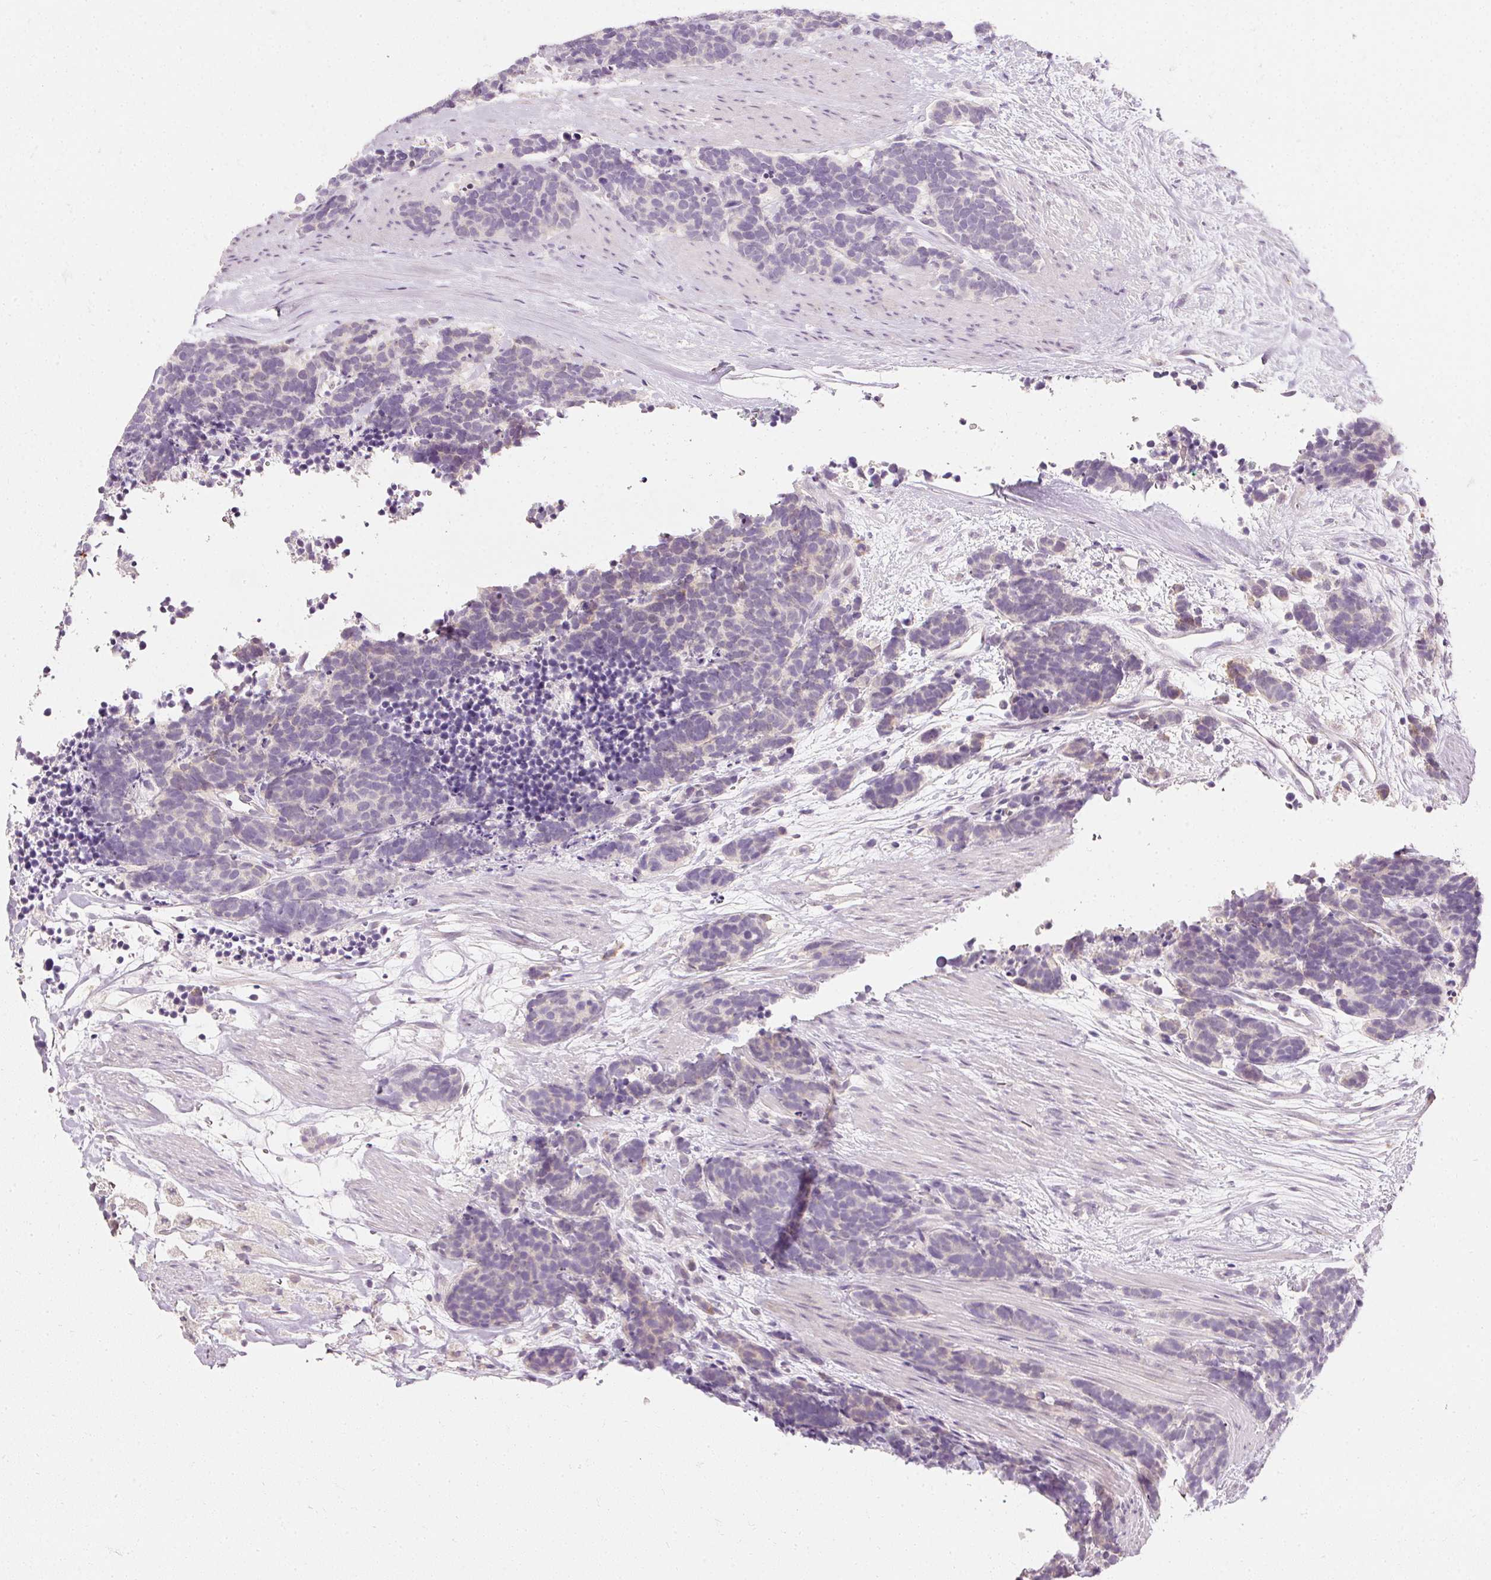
{"staining": {"intensity": "weak", "quantity": "<25%", "location": "cytoplasmic/membranous"}, "tissue": "carcinoid", "cell_type": "Tumor cells", "image_type": "cancer", "snomed": [{"axis": "morphology", "description": "Carcinoma, NOS"}, {"axis": "morphology", "description": "Carcinoid, malignant, NOS"}, {"axis": "topography", "description": "Prostate"}], "caption": "A micrograph of human carcinoid is negative for staining in tumor cells. (DAB (3,3'-diaminobenzidine) immunohistochemistry visualized using brightfield microscopy, high magnification).", "gene": "ELAVL3", "patient": {"sex": "male", "age": 57}}